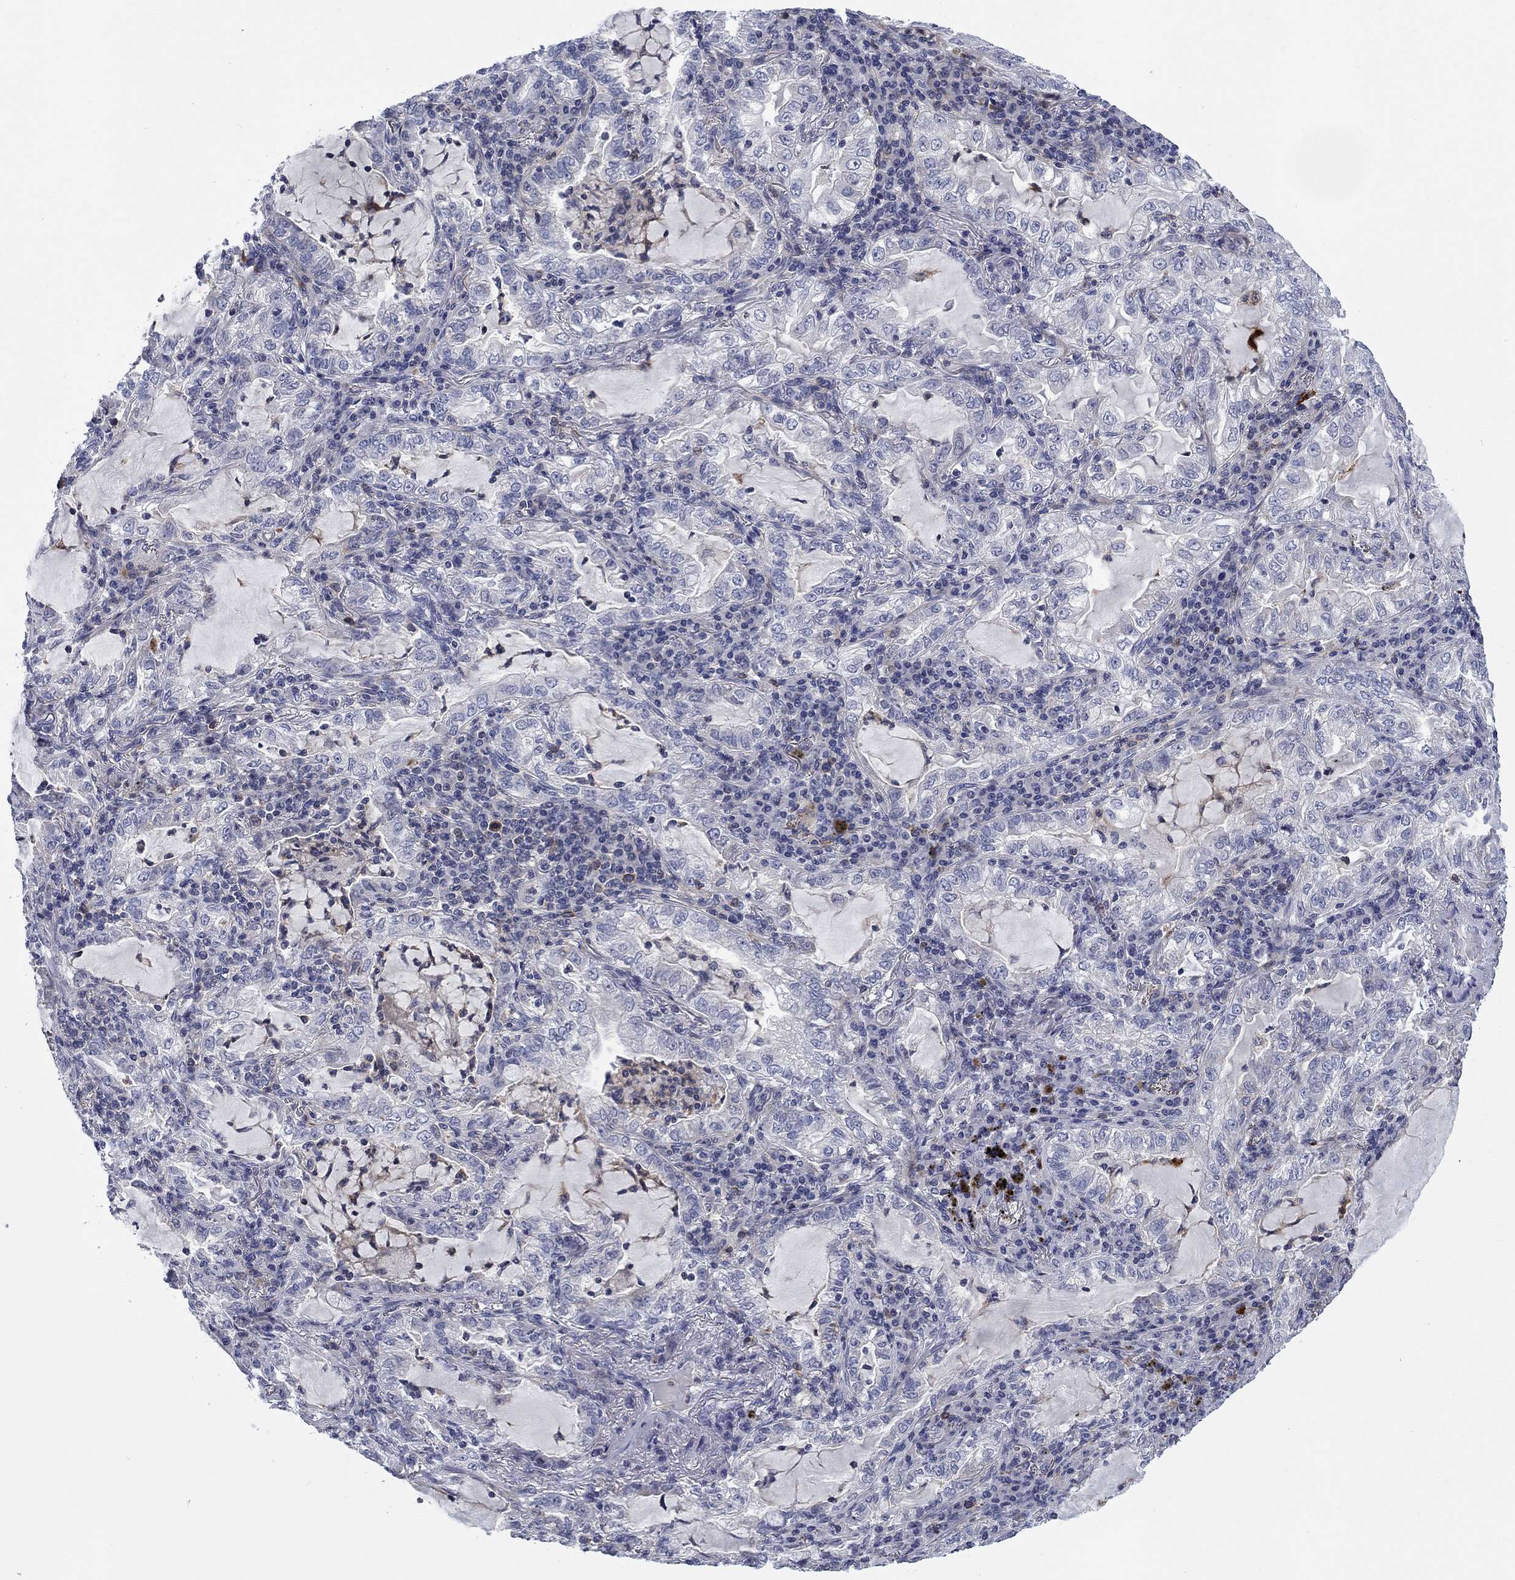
{"staining": {"intensity": "negative", "quantity": "none", "location": "none"}, "tissue": "lung cancer", "cell_type": "Tumor cells", "image_type": "cancer", "snomed": [{"axis": "morphology", "description": "Adenocarcinoma, NOS"}, {"axis": "topography", "description": "Lung"}], "caption": "High magnification brightfield microscopy of adenocarcinoma (lung) stained with DAB (3,3'-diaminobenzidine) (brown) and counterstained with hematoxylin (blue): tumor cells show no significant staining.", "gene": "KIF15", "patient": {"sex": "female", "age": 73}}